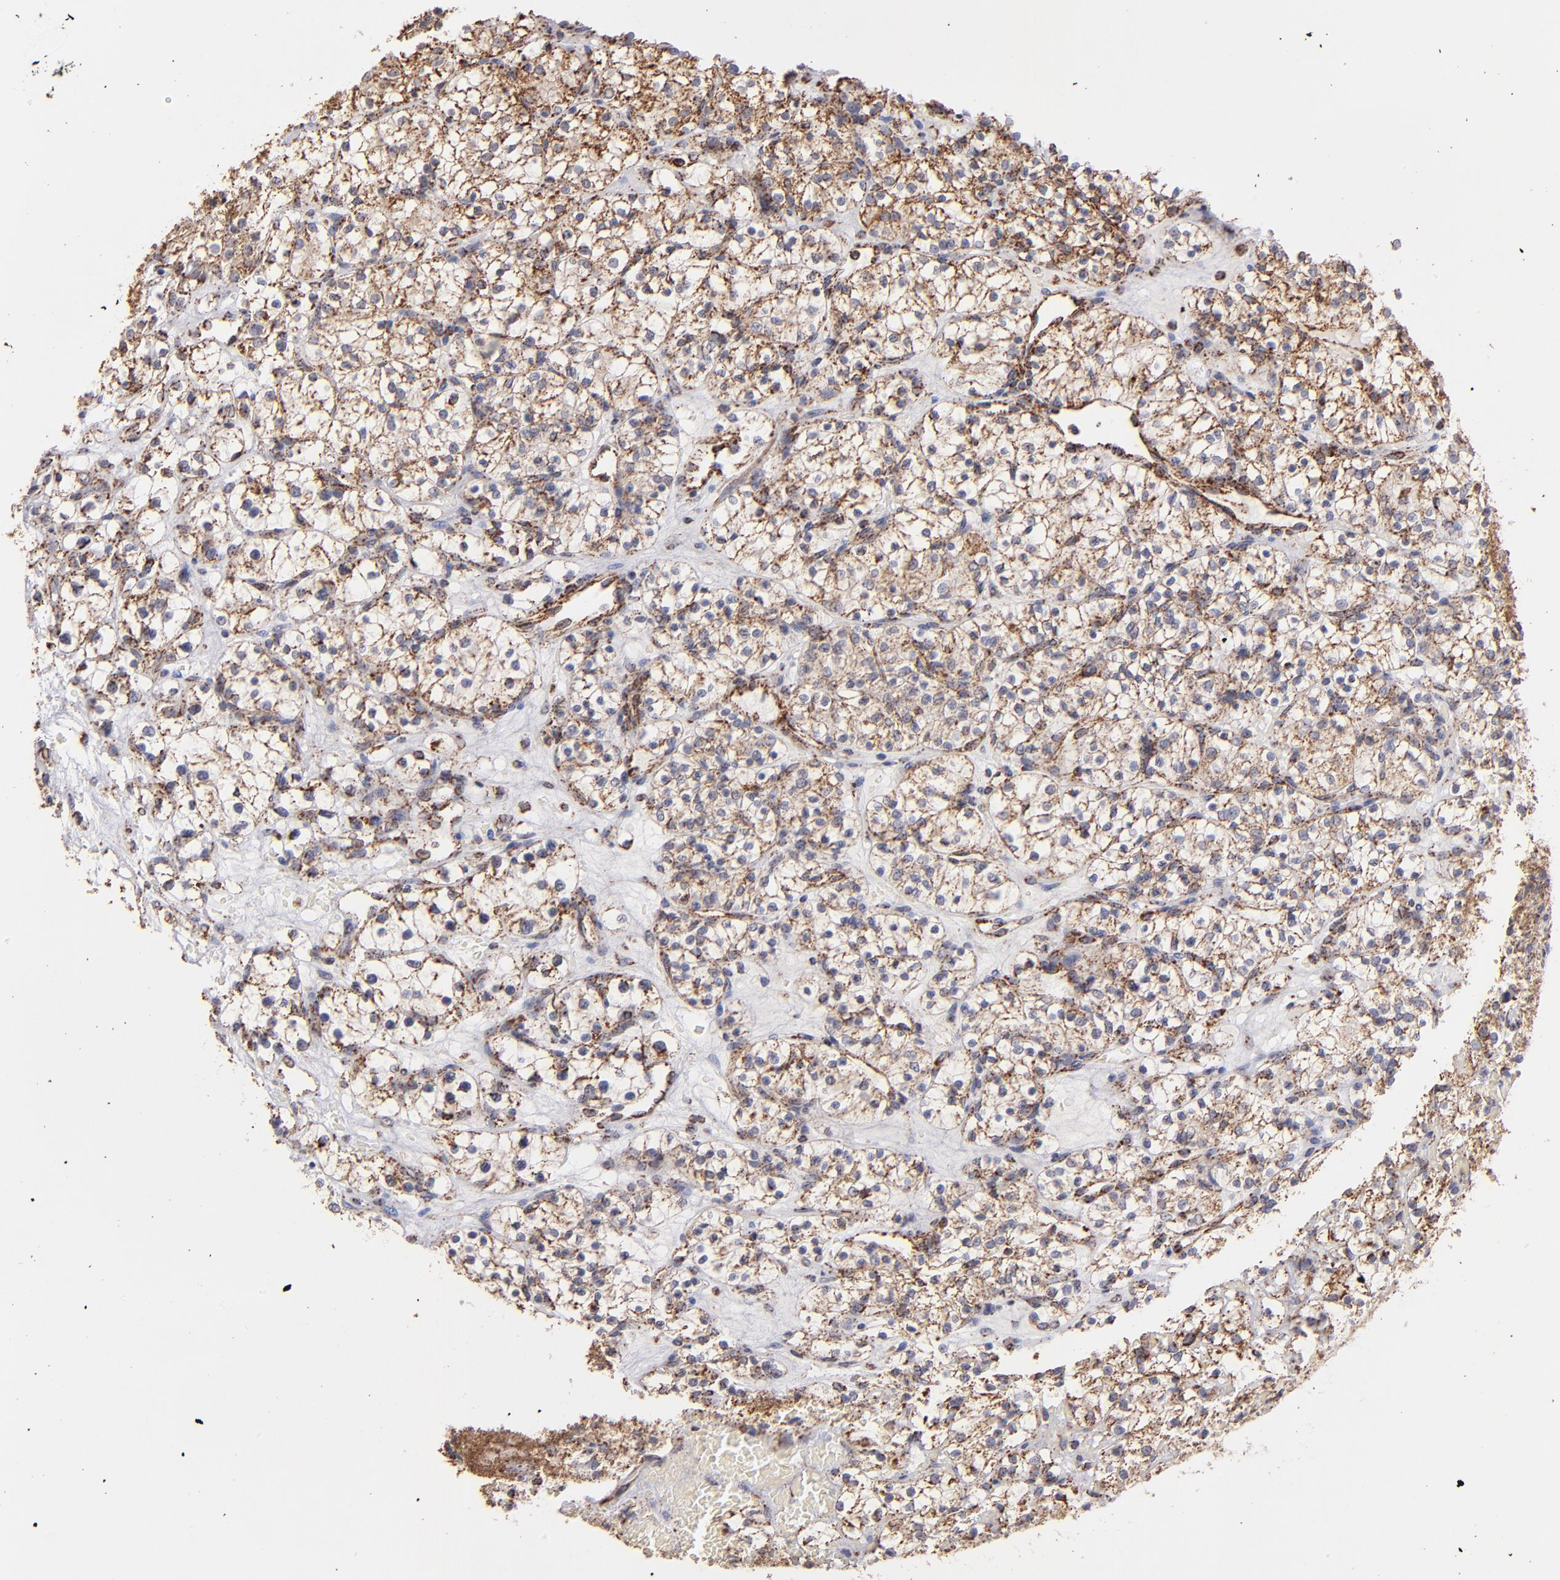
{"staining": {"intensity": "moderate", "quantity": "25%-75%", "location": "cytoplasmic/membranous"}, "tissue": "renal cancer", "cell_type": "Tumor cells", "image_type": "cancer", "snomed": [{"axis": "morphology", "description": "Adenocarcinoma, NOS"}, {"axis": "topography", "description": "Kidney"}], "caption": "A brown stain labels moderate cytoplasmic/membranous expression of a protein in human adenocarcinoma (renal) tumor cells.", "gene": "DLST", "patient": {"sex": "female", "age": 60}}